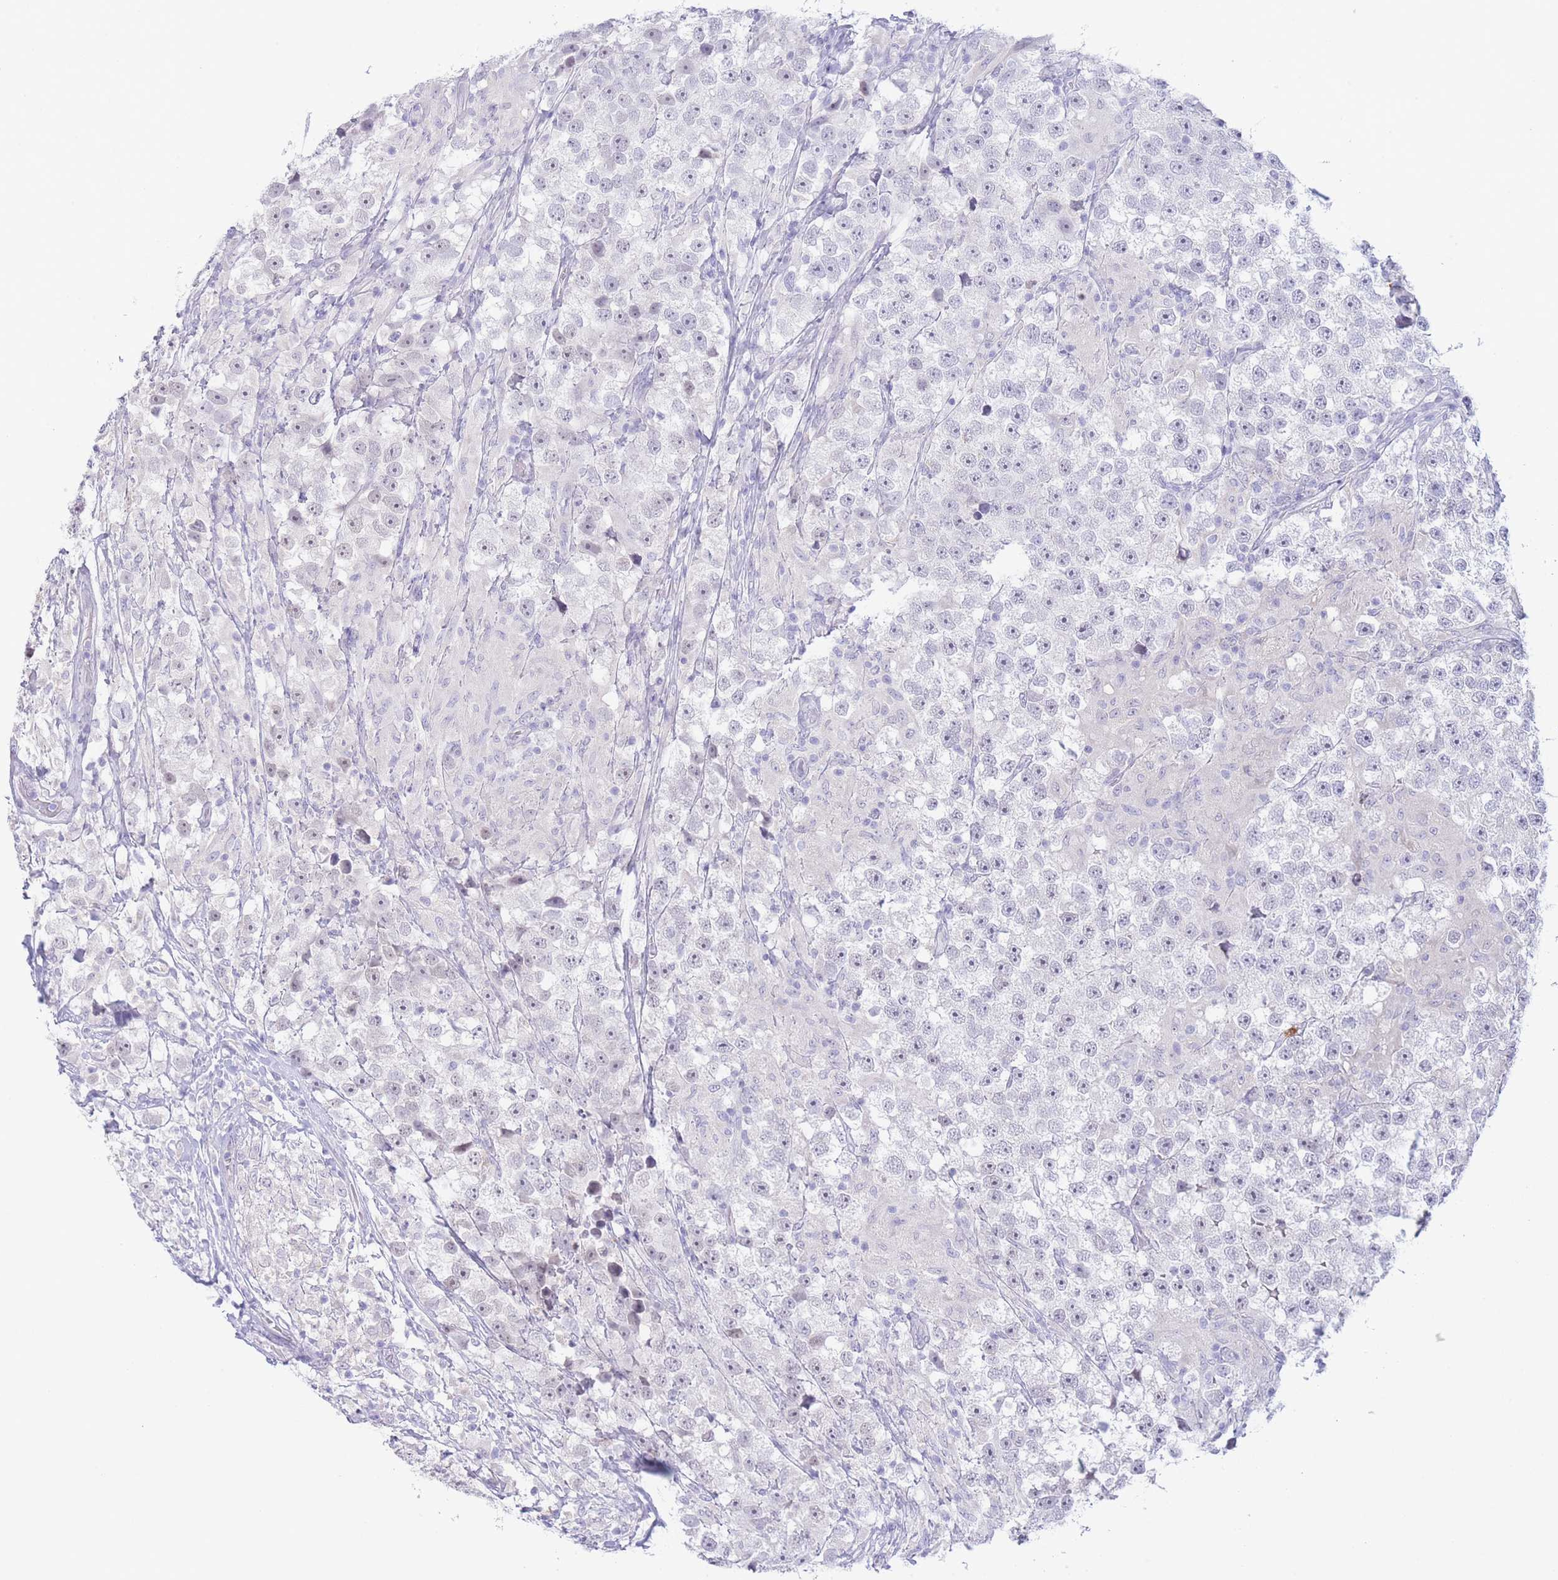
{"staining": {"intensity": "negative", "quantity": "none", "location": "none"}, "tissue": "testis cancer", "cell_type": "Tumor cells", "image_type": "cancer", "snomed": [{"axis": "morphology", "description": "Seminoma, NOS"}, {"axis": "topography", "description": "Testis"}], "caption": "Immunohistochemistry (IHC) histopathology image of neoplastic tissue: human testis seminoma stained with DAB reveals no significant protein positivity in tumor cells.", "gene": "LCLAT1", "patient": {"sex": "male", "age": 46}}